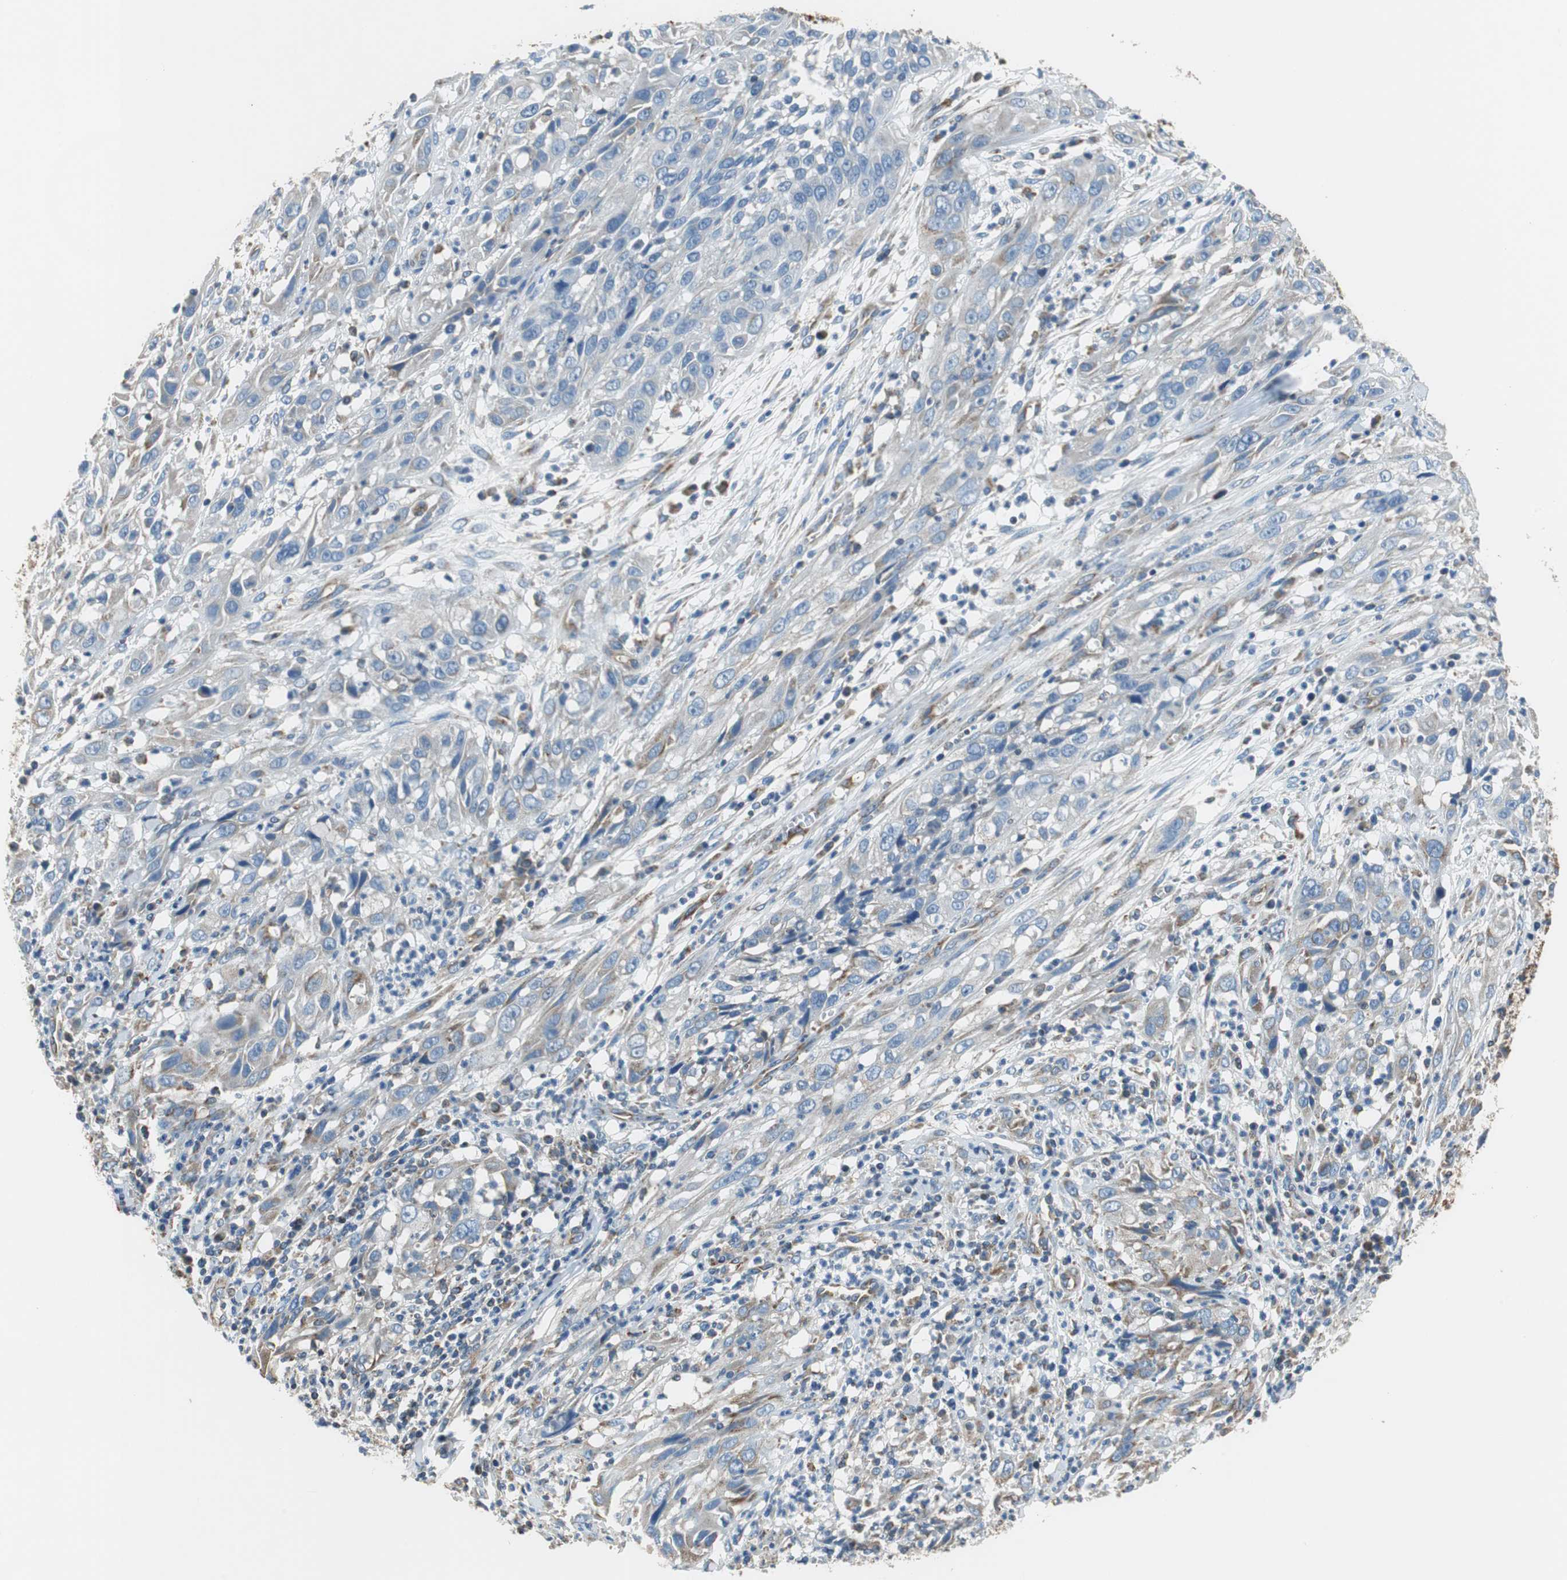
{"staining": {"intensity": "weak", "quantity": "<25%", "location": "cytoplasmic/membranous"}, "tissue": "cervical cancer", "cell_type": "Tumor cells", "image_type": "cancer", "snomed": [{"axis": "morphology", "description": "Squamous cell carcinoma, NOS"}, {"axis": "topography", "description": "Cervix"}], "caption": "The image exhibits no significant staining in tumor cells of squamous cell carcinoma (cervical). The staining is performed using DAB (3,3'-diaminobenzidine) brown chromogen with nuclei counter-stained in using hematoxylin.", "gene": "GSTK1", "patient": {"sex": "female", "age": 32}}